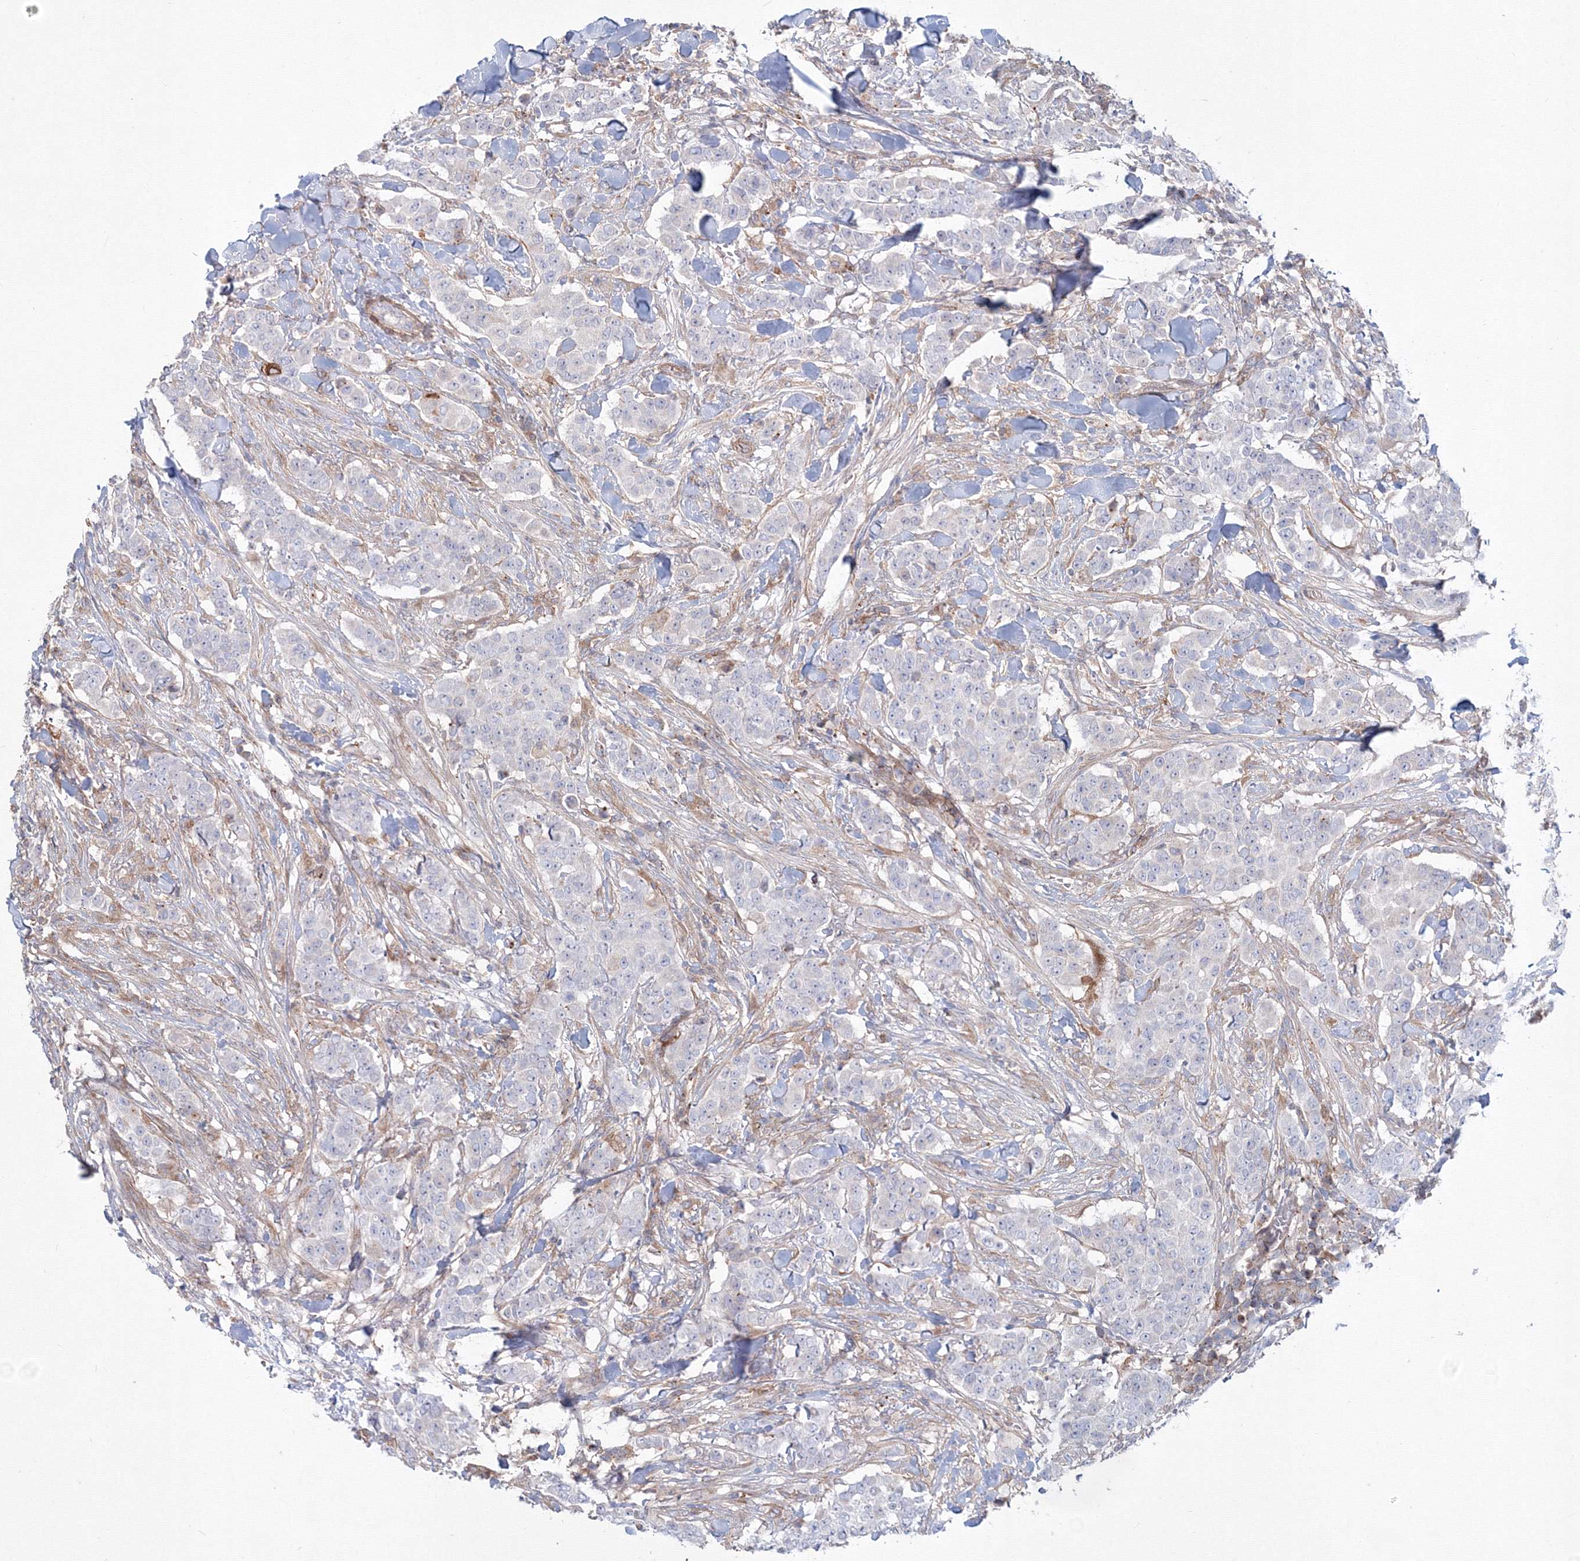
{"staining": {"intensity": "negative", "quantity": "none", "location": "none"}, "tissue": "breast cancer", "cell_type": "Tumor cells", "image_type": "cancer", "snomed": [{"axis": "morphology", "description": "Duct carcinoma"}, {"axis": "topography", "description": "Breast"}], "caption": "Tumor cells show no significant protein expression in breast cancer (infiltrating ductal carcinoma).", "gene": "SH3PXD2A", "patient": {"sex": "female", "age": 40}}